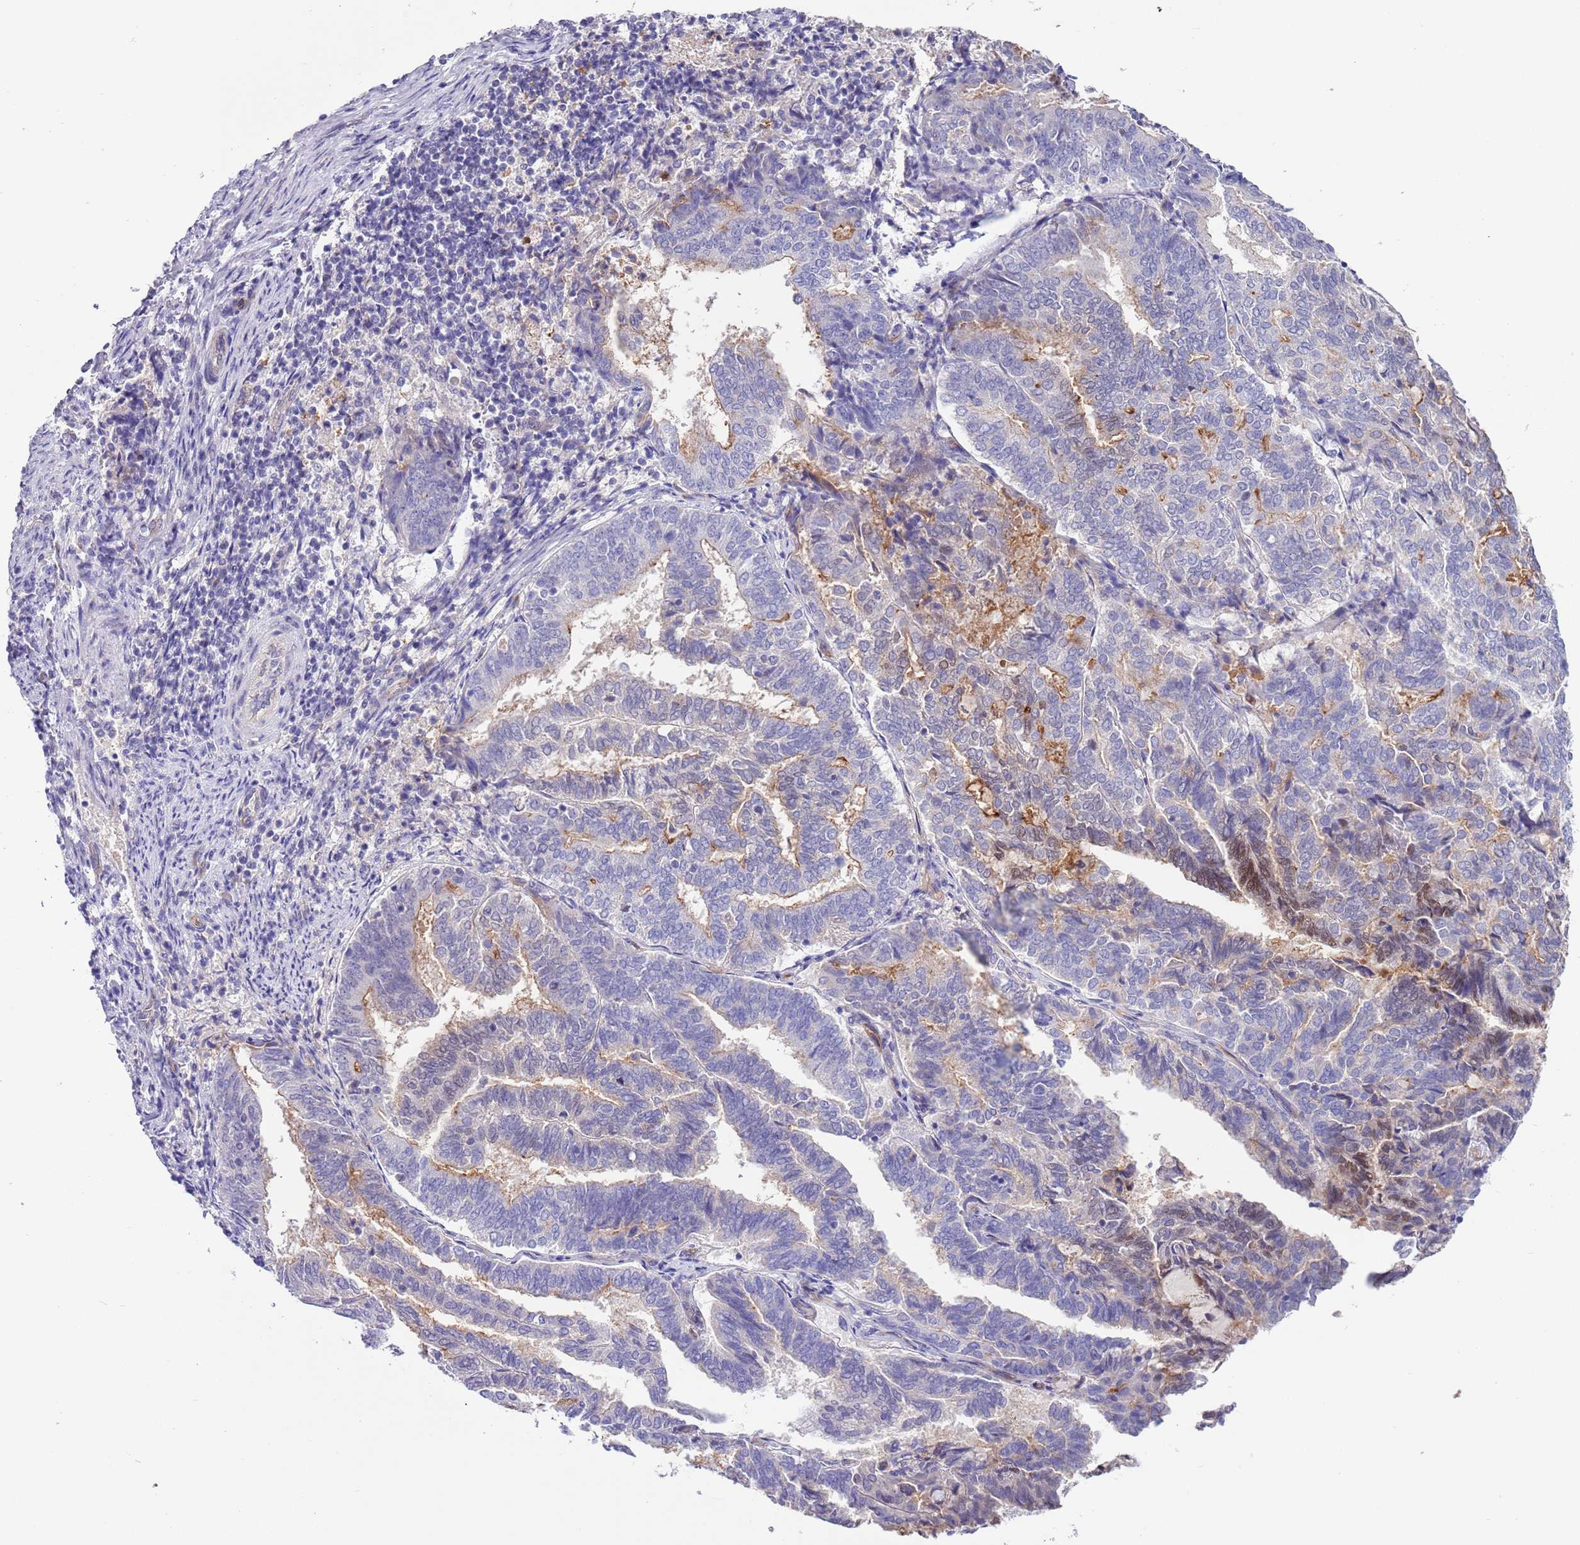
{"staining": {"intensity": "moderate", "quantity": "<25%", "location": "nuclear"}, "tissue": "endometrial cancer", "cell_type": "Tumor cells", "image_type": "cancer", "snomed": [{"axis": "morphology", "description": "Adenocarcinoma, NOS"}, {"axis": "topography", "description": "Endometrium"}], "caption": "Human endometrial adenocarcinoma stained with a protein marker reveals moderate staining in tumor cells.", "gene": "BRMS1L", "patient": {"sex": "female", "age": 80}}